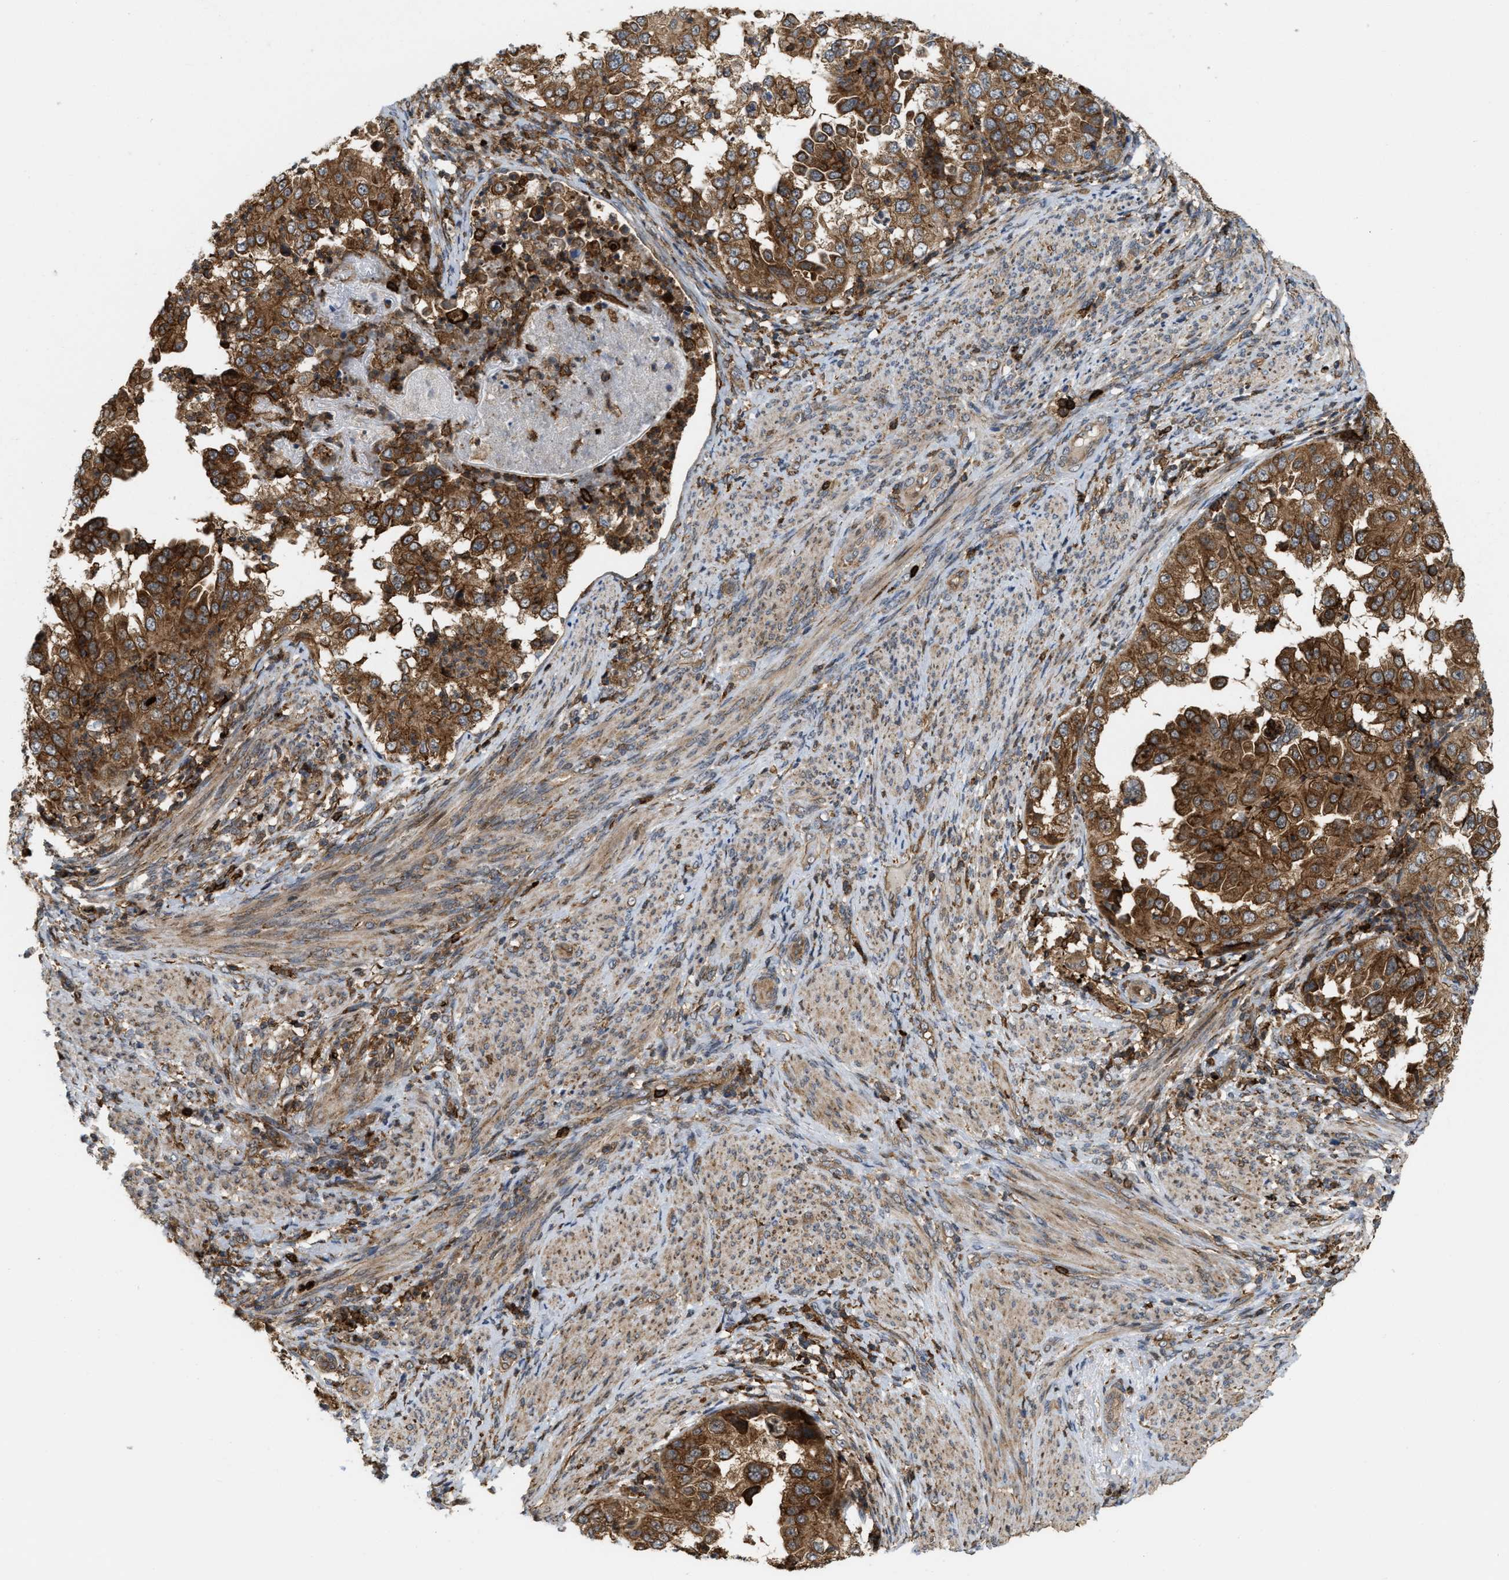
{"staining": {"intensity": "strong", "quantity": ">75%", "location": "cytoplasmic/membranous"}, "tissue": "endometrial cancer", "cell_type": "Tumor cells", "image_type": "cancer", "snomed": [{"axis": "morphology", "description": "Adenocarcinoma, NOS"}, {"axis": "topography", "description": "Endometrium"}], "caption": "Immunohistochemical staining of adenocarcinoma (endometrial) exhibits high levels of strong cytoplasmic/membranous expression in approximately >75% of tumor cells.", "gene": "IQCE", "patient": {"sex": "female", "age": 85}}